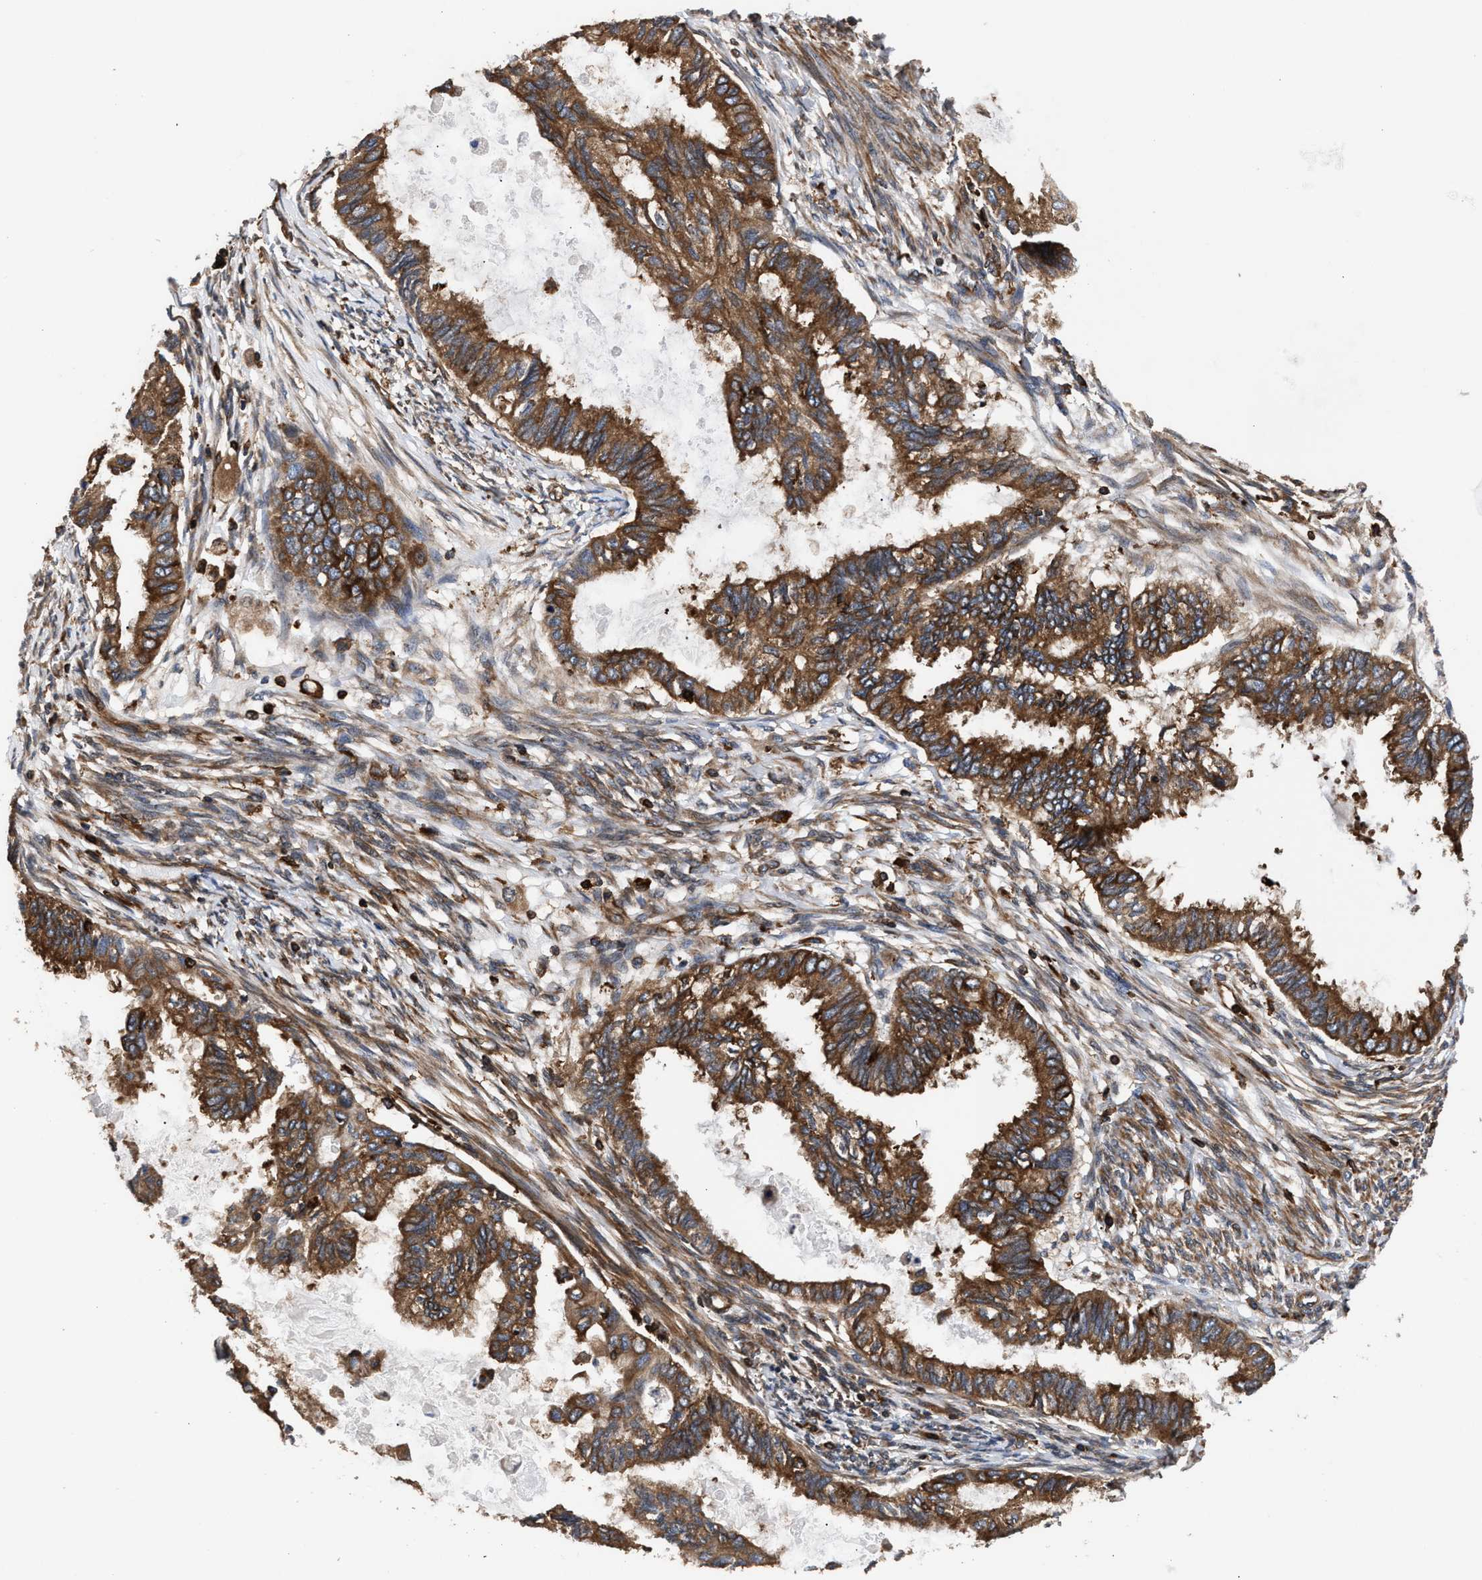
{"staining": {"intensity": "moderate", "quantity": ">75%", "location": "cytoplasmic/membranous"}, "tissue": "cervical cancer", "cell_type": "Tumor cells", "image_type": "cancer", "snomed": [{"axis": "morphology", "description": "Normal tissue, NOS"}, {"axis": "morphology", "description": "Adenocarcinoma, NOS"}, {"axis": "topography", "description": "Cervix"}, {"axis": "topography", "description": "Endometrium"}], "caption": "Immunohistochemistry (IHC) histopathology image of cervical adenocarcinoma stained for a protein (brown), which demonstrates medium levels of moderate cytoplasmic/membranous expression in about >75% of tumor cells.", "gene": "KYAT1", "patient": {"sex": "female", "age": 86}}